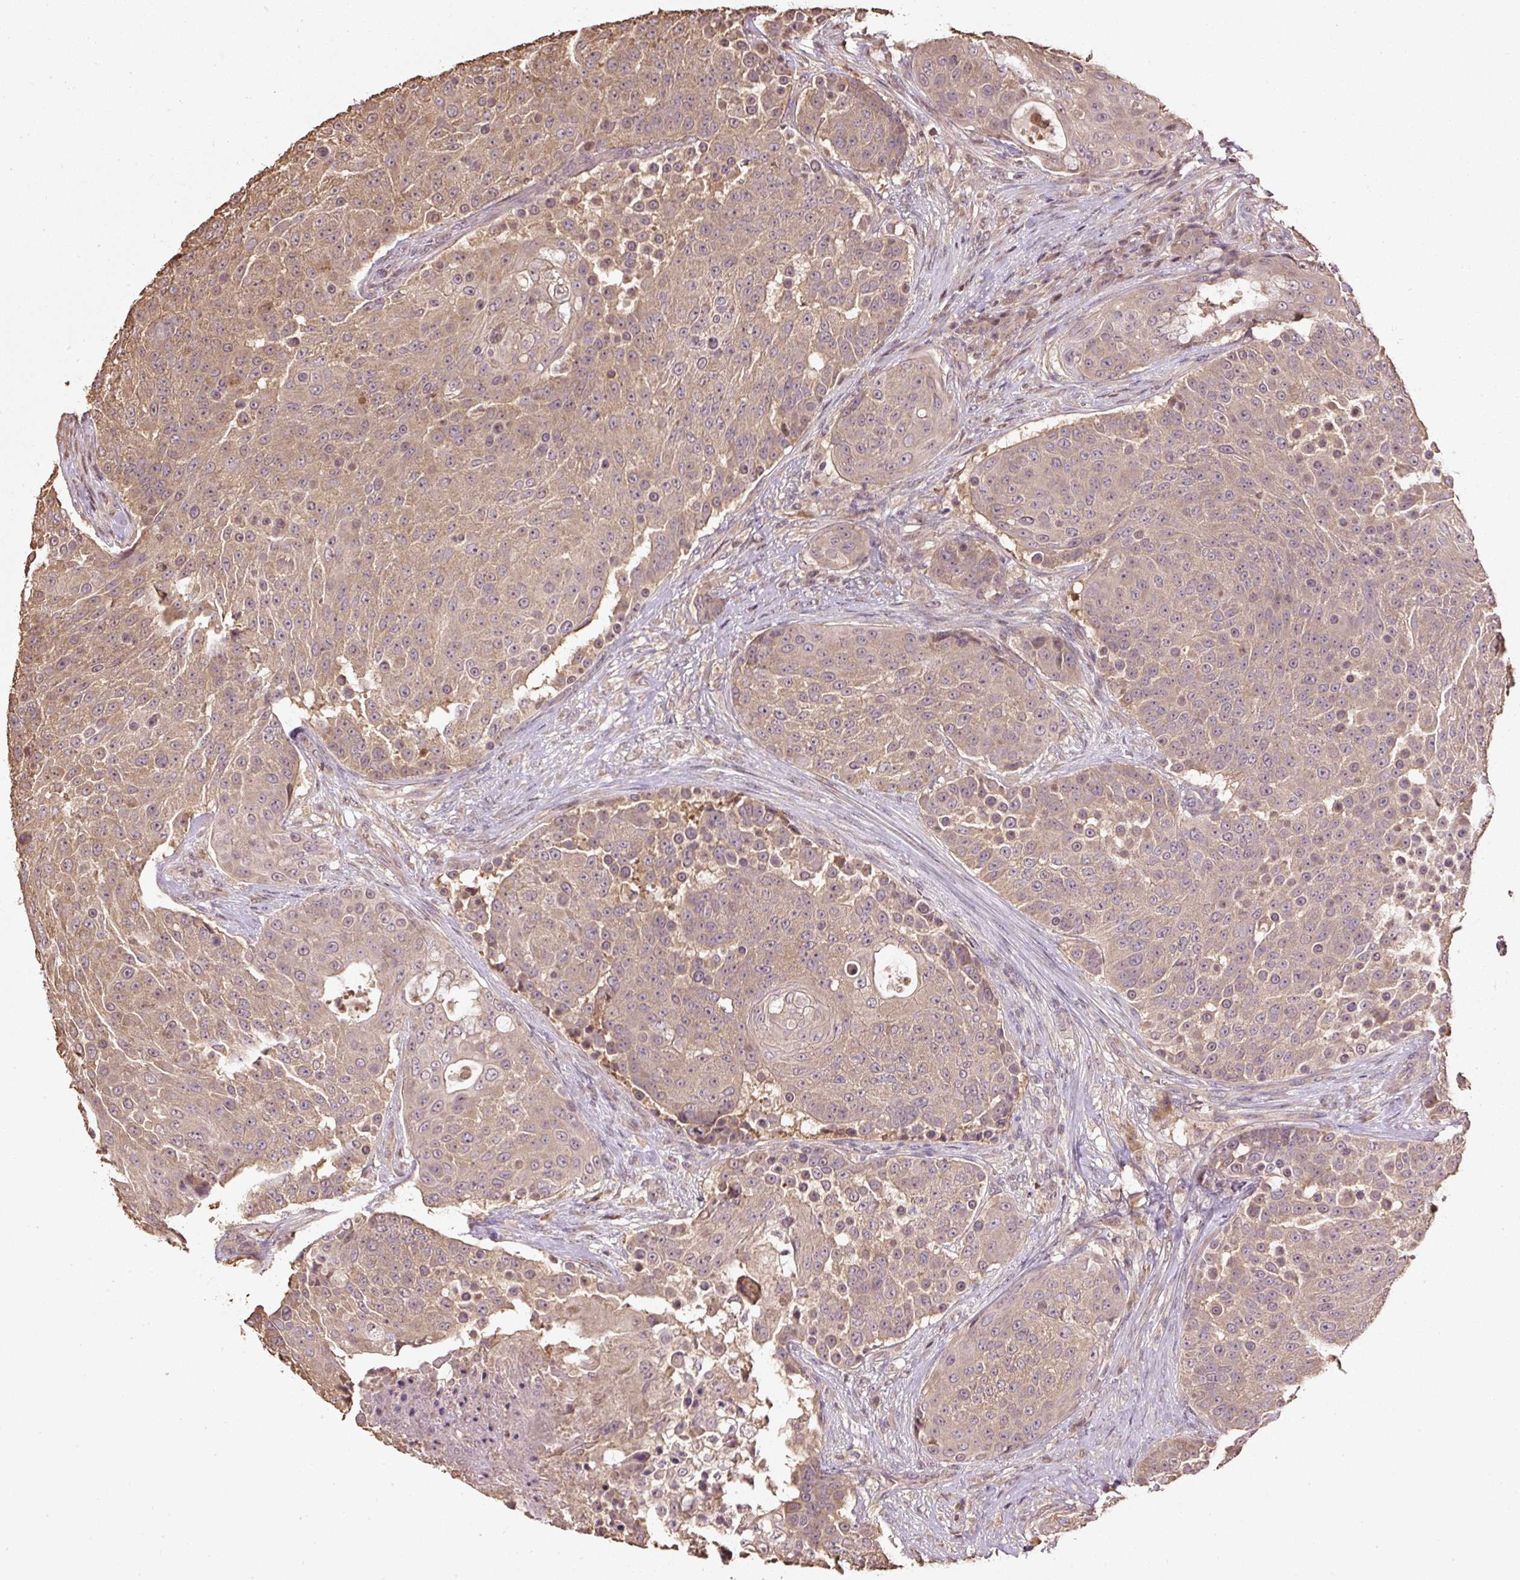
{"staining": {"intensity": "moderate", "quantity": ">75%", "location": "cytoplasmic/membranous,nuclear"}, "tissue": "urothelial cancer", "cell_type": "Tumor cells", "image_type": "cancer", "snomed": [{"axis": "morphology", "description": "Urothelial carcinoma, High grade"}, {"axis": "topography", "description": "Urinary bladder"}], "caption": "Protein expression analysis of human urothelial cancer reveals moderate cytoplasmic/membranous and nuclear staining in approximately >75% of tumor cells.", "gene": "TMEM170B", "patient": {"sex": "female", "age": 63}}